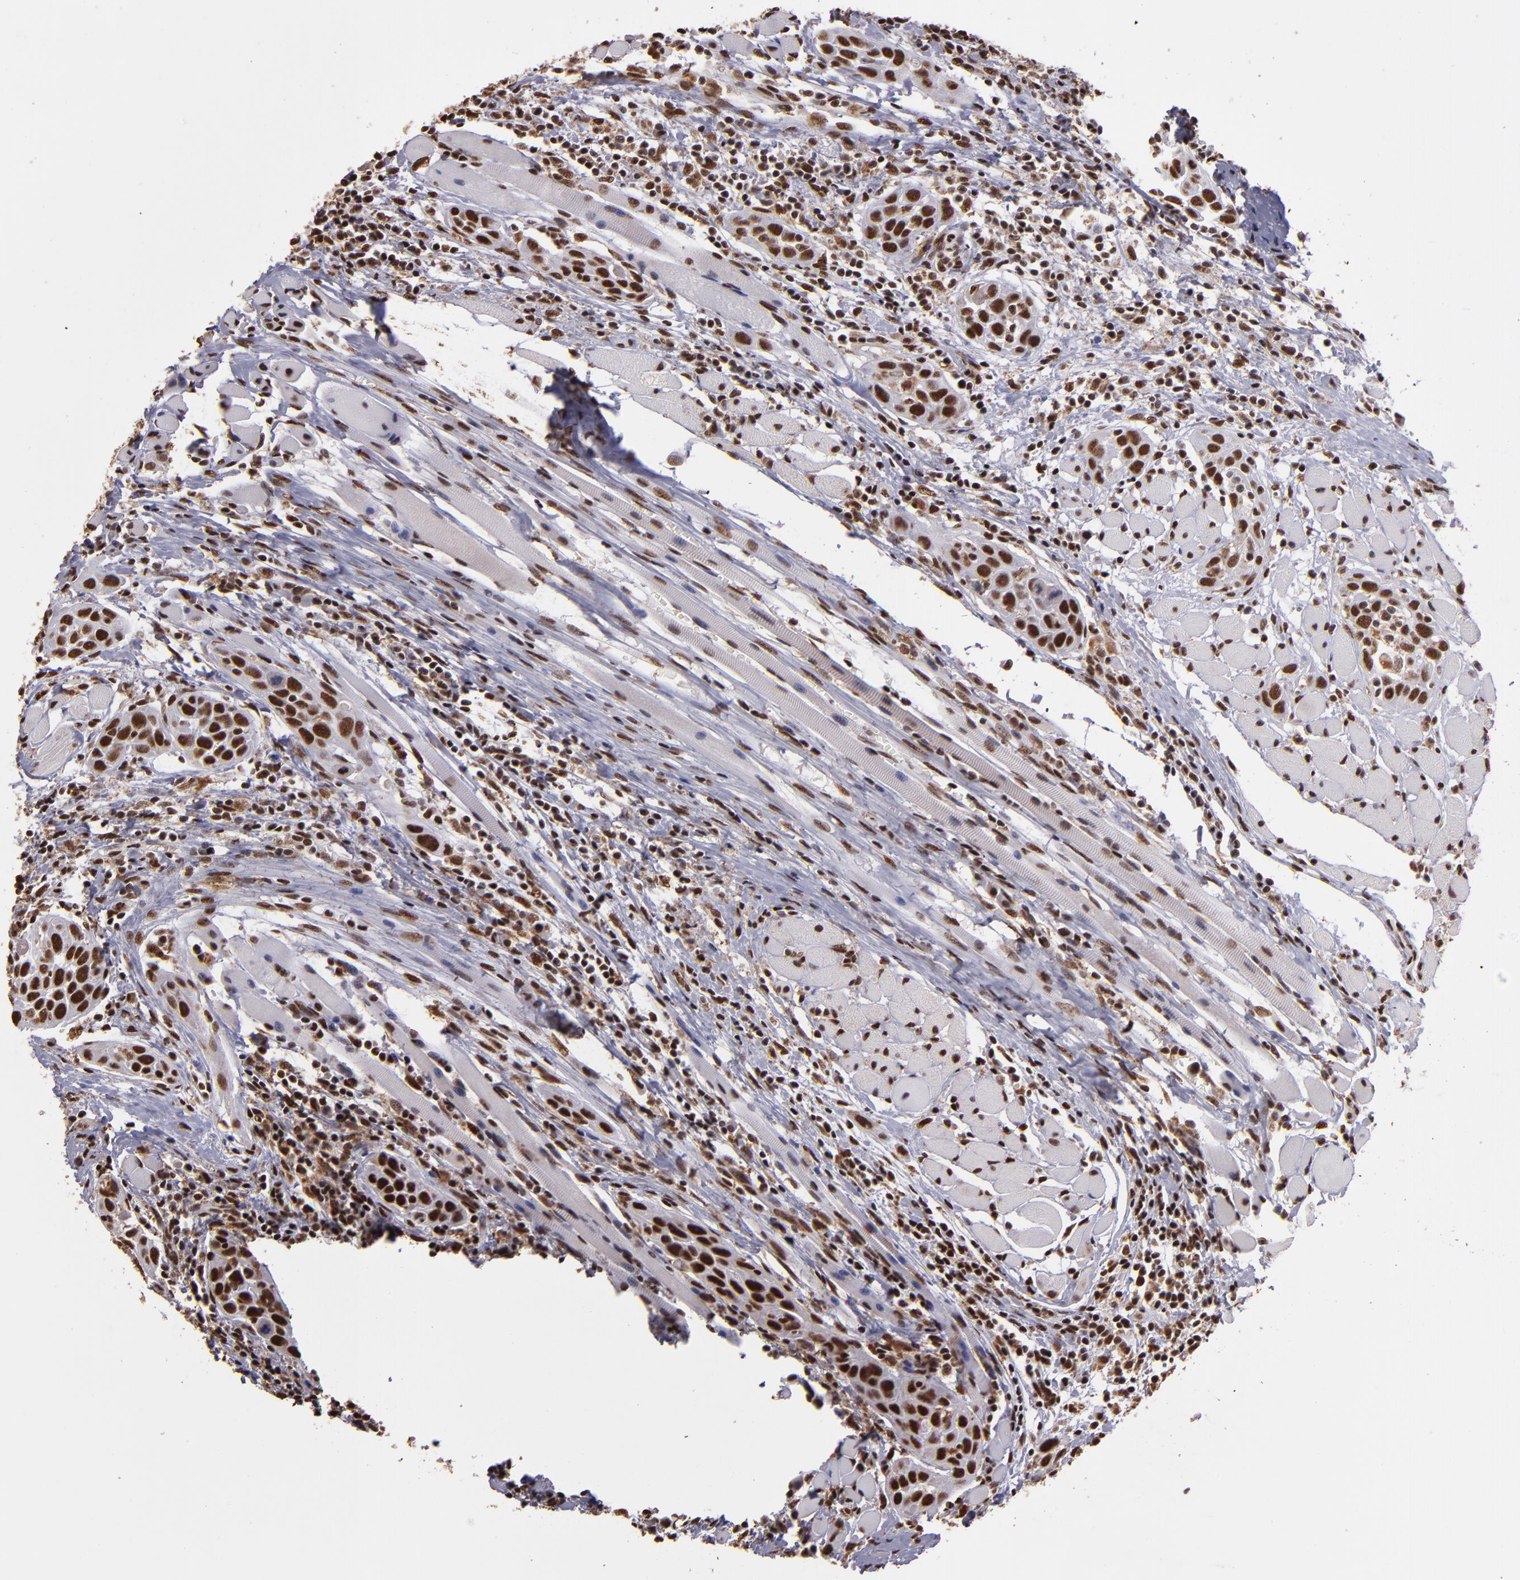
{"staining": {"intensity": "strong", "quantity": ">75%", "location": "nuclear"}, "tissue": "head and neck cancer", "cell_type": "Tumor cells", "image_type": "cancer", "snomed": [{"axis": "morphology", "description": "Squamous cell carcinoma, NOS"}, {"axis": "topography", "description": "Oral tissue"}, {"axis": "topography", "description": "Head-Neck"}], "caption": "Human head and neck squamous cell carcinoma stained with a protein marker reveals strong staining in tumor cells.", "gene": "SP1", "patient": {"sex": "female", "age": 50}}